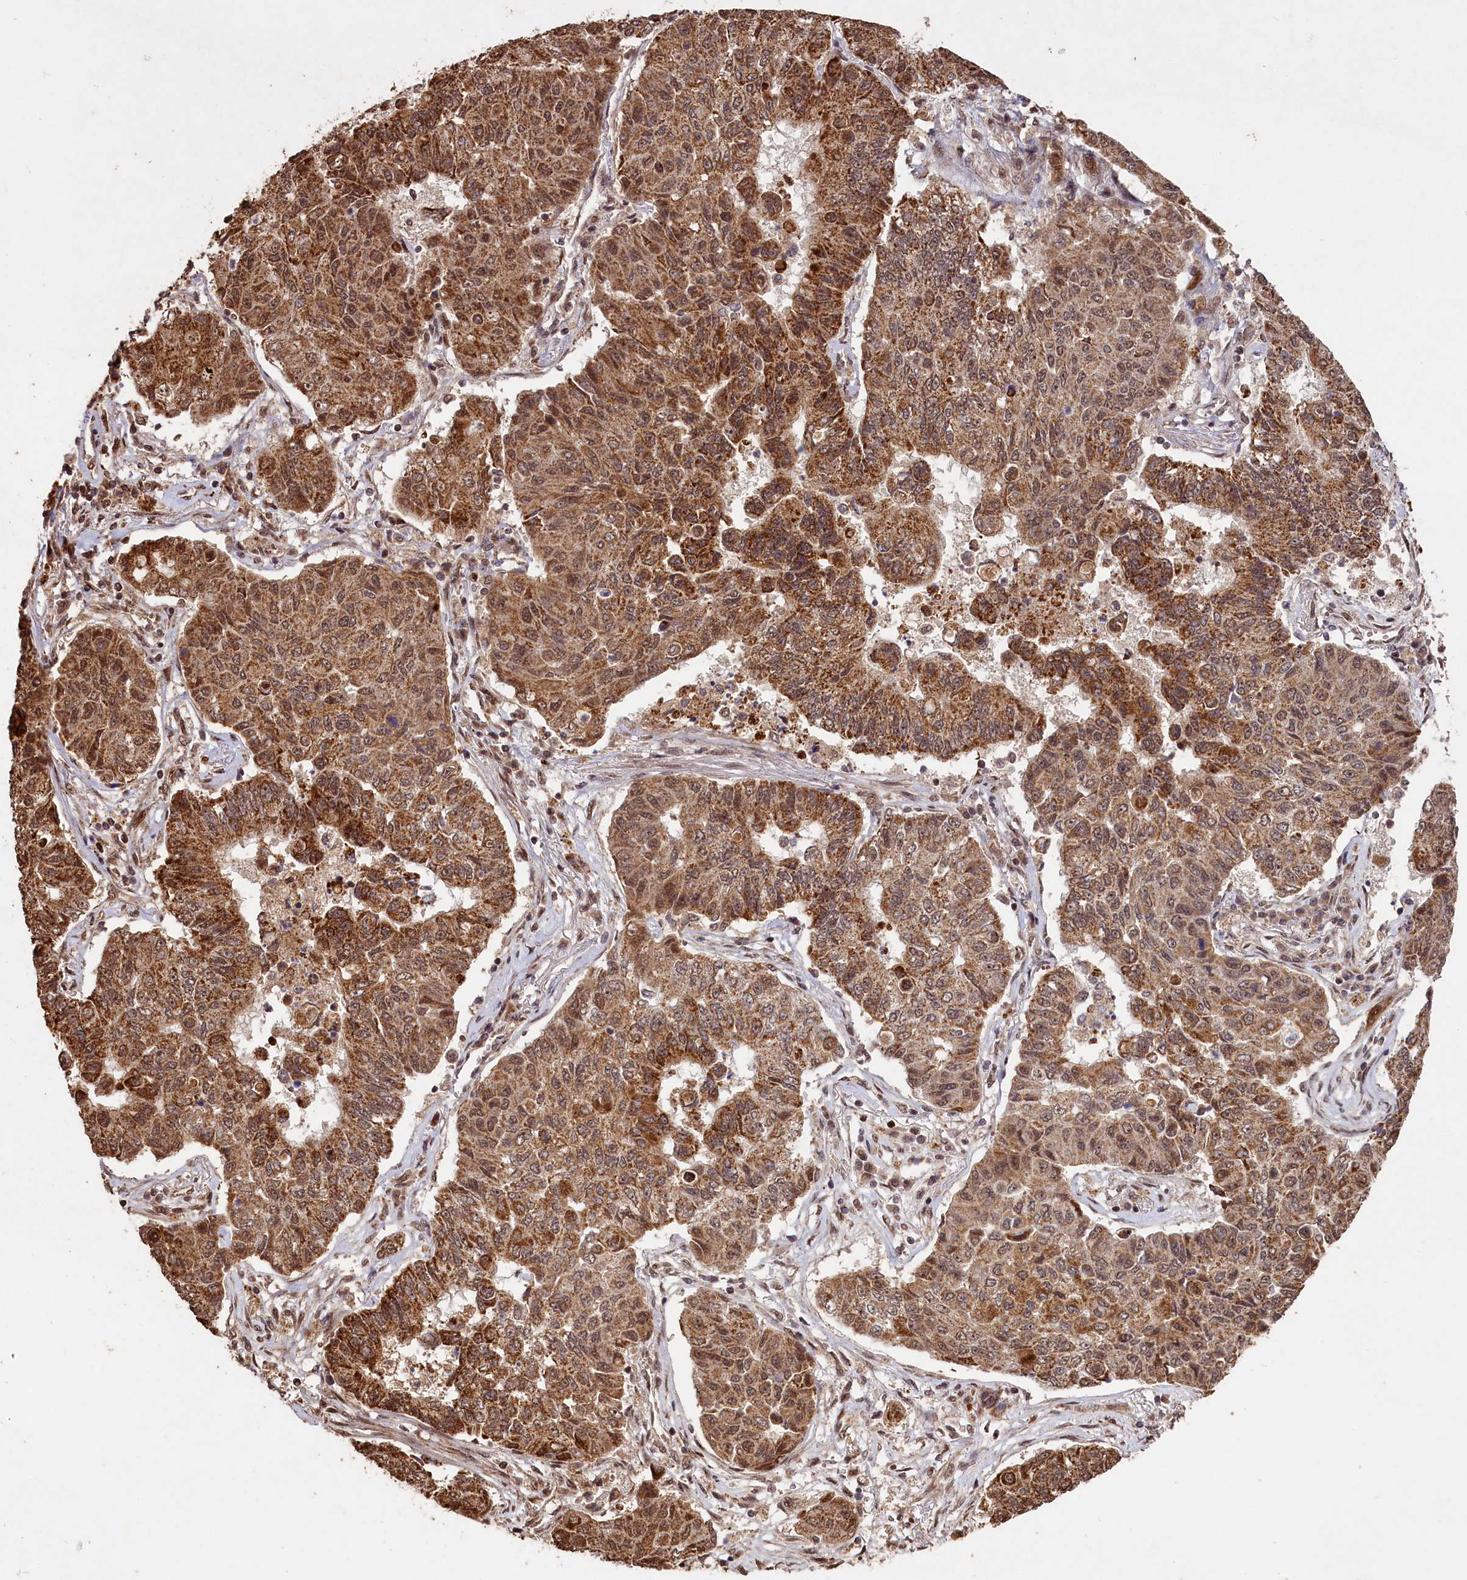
{"staining": {"intensity": "moderate", "quantity": ">75%", "location": "cytoplasmic/membranous,nuclear"}, "tissue": "lung cancer", "cell_type": "Tumor cells", "image_type": "cancer", "snomed": [{"axis": "morphology", "description": "Squamous cell carcinoma, NOS"}, {"axis": "topography", "description": "Lung"}], "caption": "Moderate cytoplasmic/membranous and nuclear staining for a protein is seen in approximately >75% of tumor cells of squamous cell carcinoma (lung) using immunohistochemistry (IHC).", "gene": "SHPRH", "patient": {"sex": "male", "age": 74}}